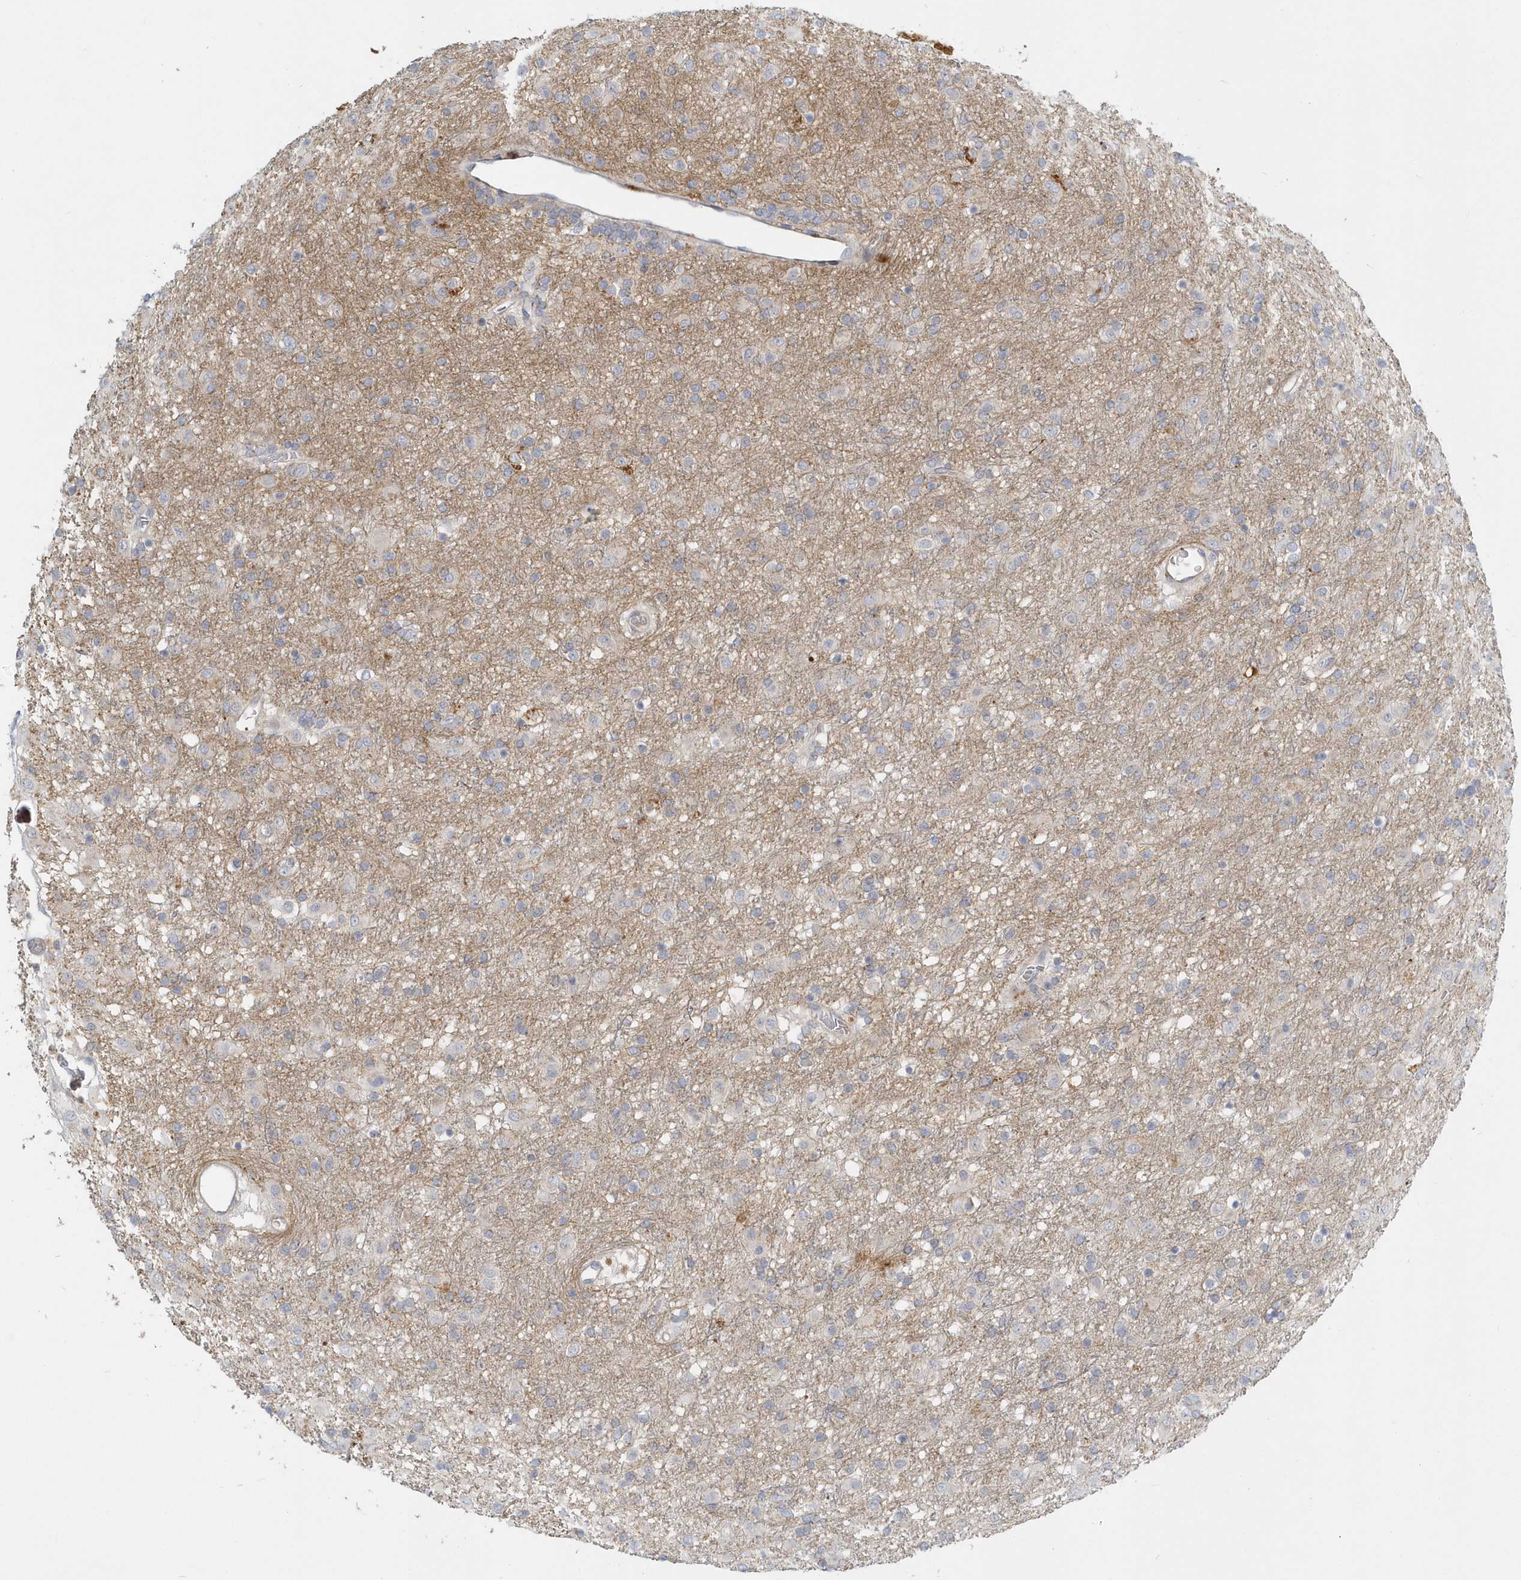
{"staining": {"intensity": "negative", "quantity": "none", "location": "none"}, "tissue": "glioma", "cell_type": "Tumor cells", "image_type": "cancer", "snomed": [{"axis": "morphology", "description": "Glioma, malignant, Low grade"}, {"axis": "topography", "description": "Brain"}], "caption": "Malignant glioma (low-grade) was stained to show a protein in brown. There is no significant positivity in tumor cells.", "gene": "NAPB", "patient": {"sex": "male", "age": 65}}